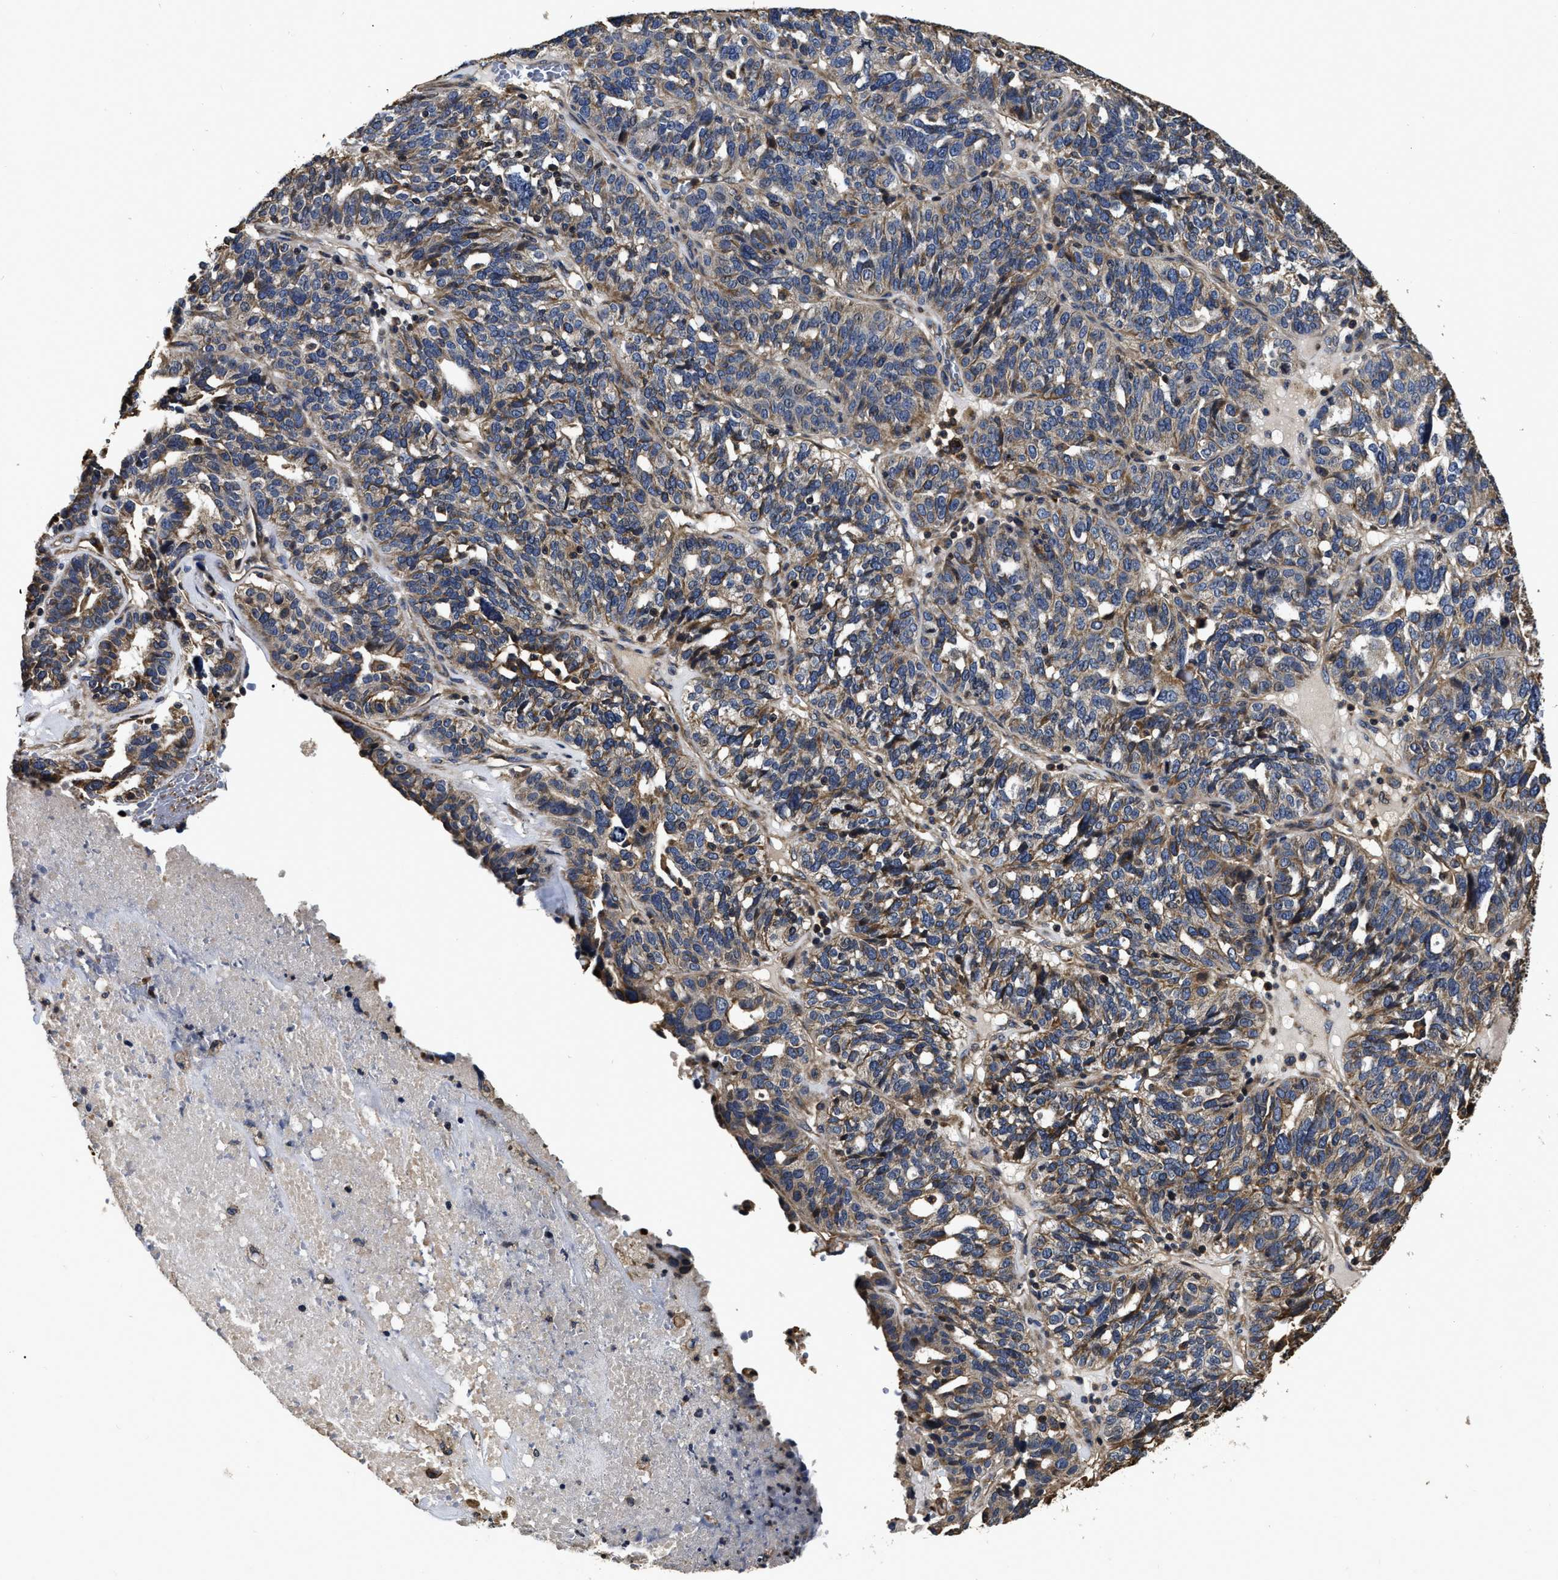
{"staining": {"intensity": "weak", "quantity": ">75%", "location": "cytoplasmic/membranous"}, "tissue": "ovarian cancer", "cell_type": "Tumor cells", "image_type": "cancer", "snomed": [{"axis": "morphology", "description": "Cystadenocarcinoma, serous, NOS"}, {"axis": "topography", "description": "Ovary"}], "caption": "Ovarian cancer (serous cystadenocarcinoma) stained with a protein marker exhibits weak staining in tumor cells.", "gene": "ABCG8", "patient": {"sex": "female", "age": 59}}